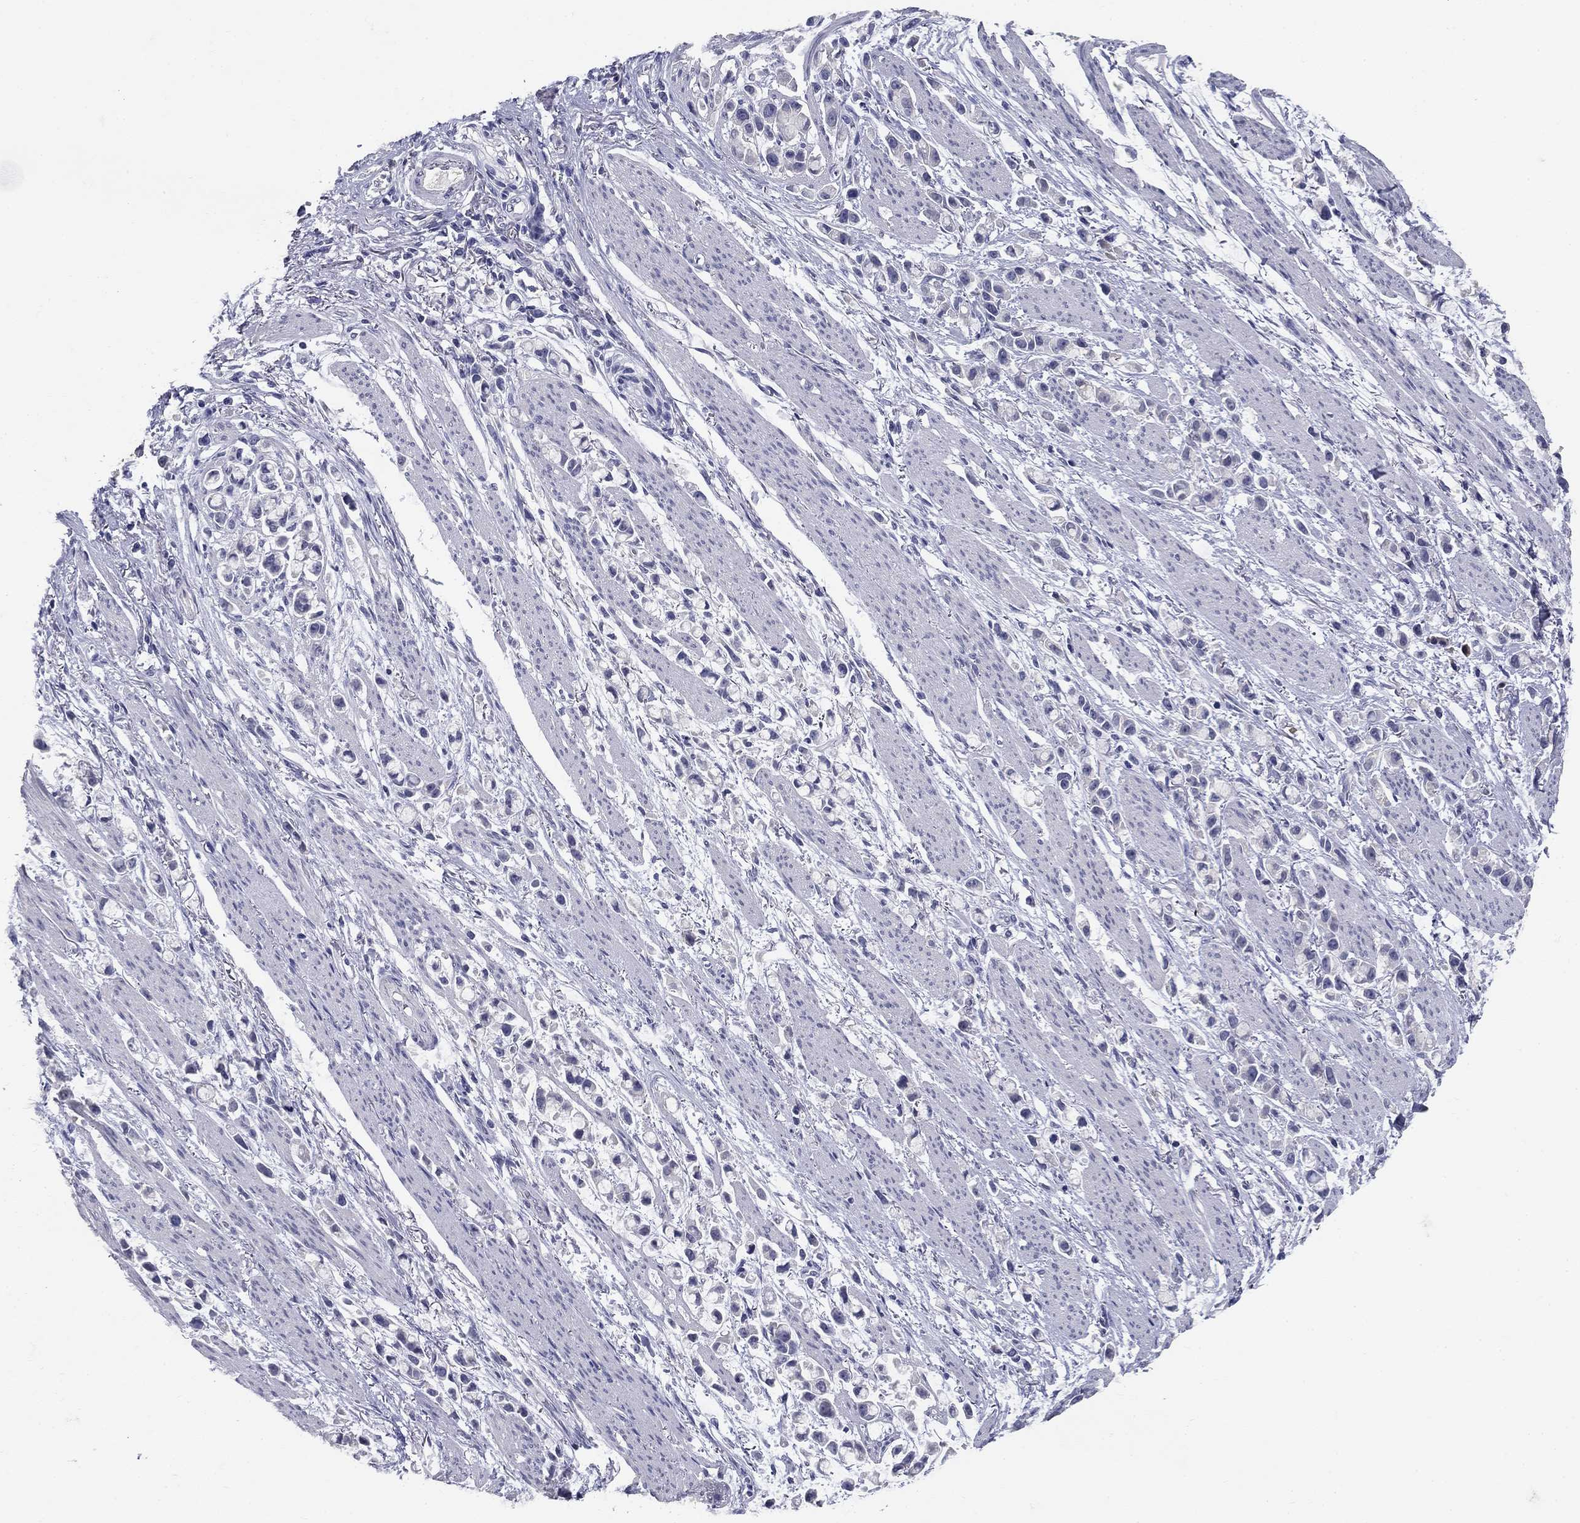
{"staining": {"intensity": "negative", "quantity": "none", "location": "none"}, "tissue": "stomach cancer", "cell_type": "Tumor cells", "image_type": "cancer", "snomed": [{"axis": "morphology", "description": "Adenocarcinoma, NOS"}, {"axis": "topography", "description": "Stomach"}], "caption": "Tumor cells are negative for protein expression in human adenocarcinoma (stomach).", "gene": "POMC", "patient": {"sex": "female", "age": 81}}